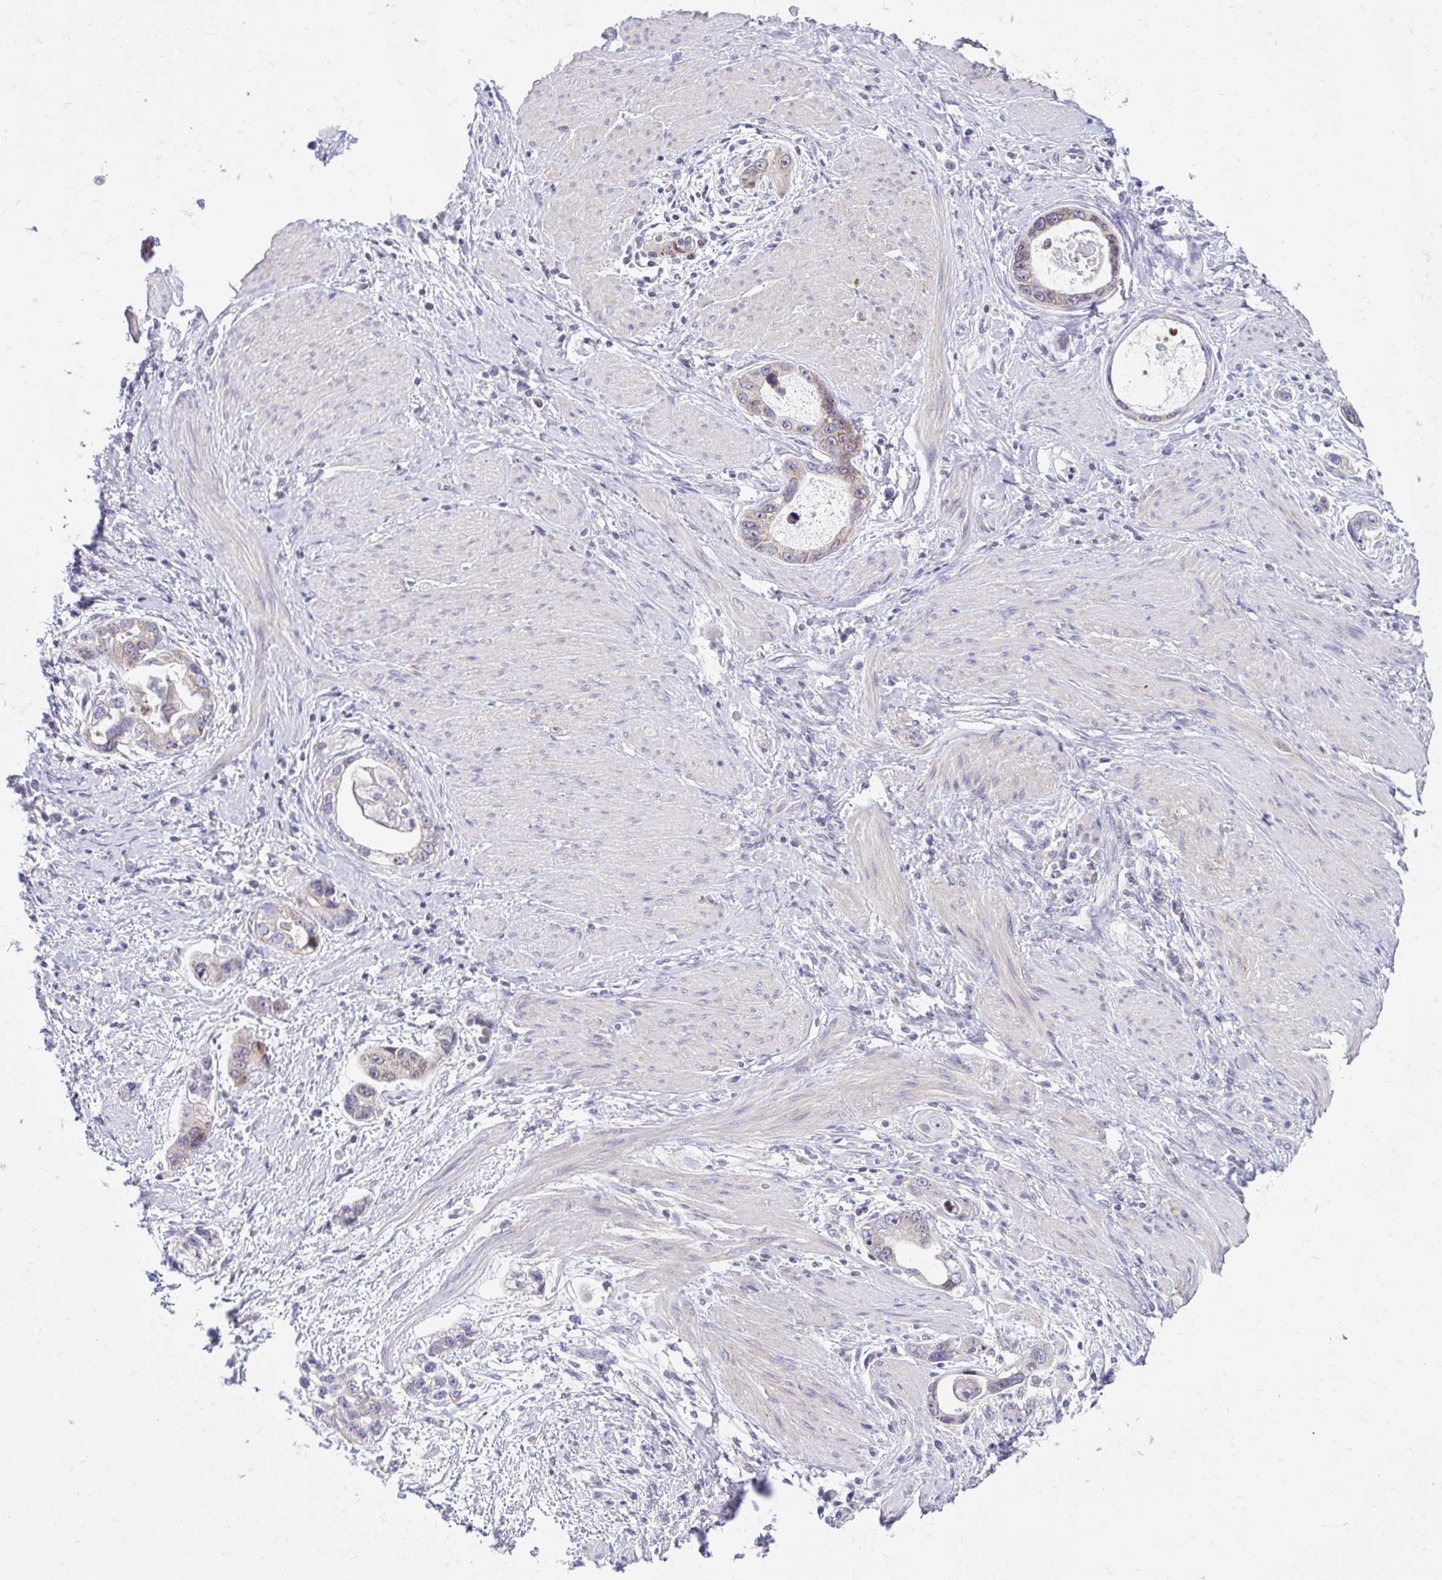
{"staining": {"intensity": "weak", "quantity": "25%-75%", "location": "cytoplasmic/membranous"}, "tissue": "stomach cancer", "cell_type": "Tumor cells", "image_type": "cancer", "snomed": [{"axis": "morphology", "description": "Adenocarcinoma, NOS"}, {"axis": "topography", "description": "Stomach, lower"}], "caption": "Stomach adenocarcinoma tissue shows weak cytoplasmic/membranous expression in about 25%-75% of tumor cells, visualized by immunohistochemistry. The staining was performed using DAB (3,3'-diaminobenzidine) to visualize the protein expression in brown, while the nuclei were stained in blue with hematoxylin (Magnification: 20x).", "gene": "RPS6KA2", "patient": {"sex": "female", "age": 93}}